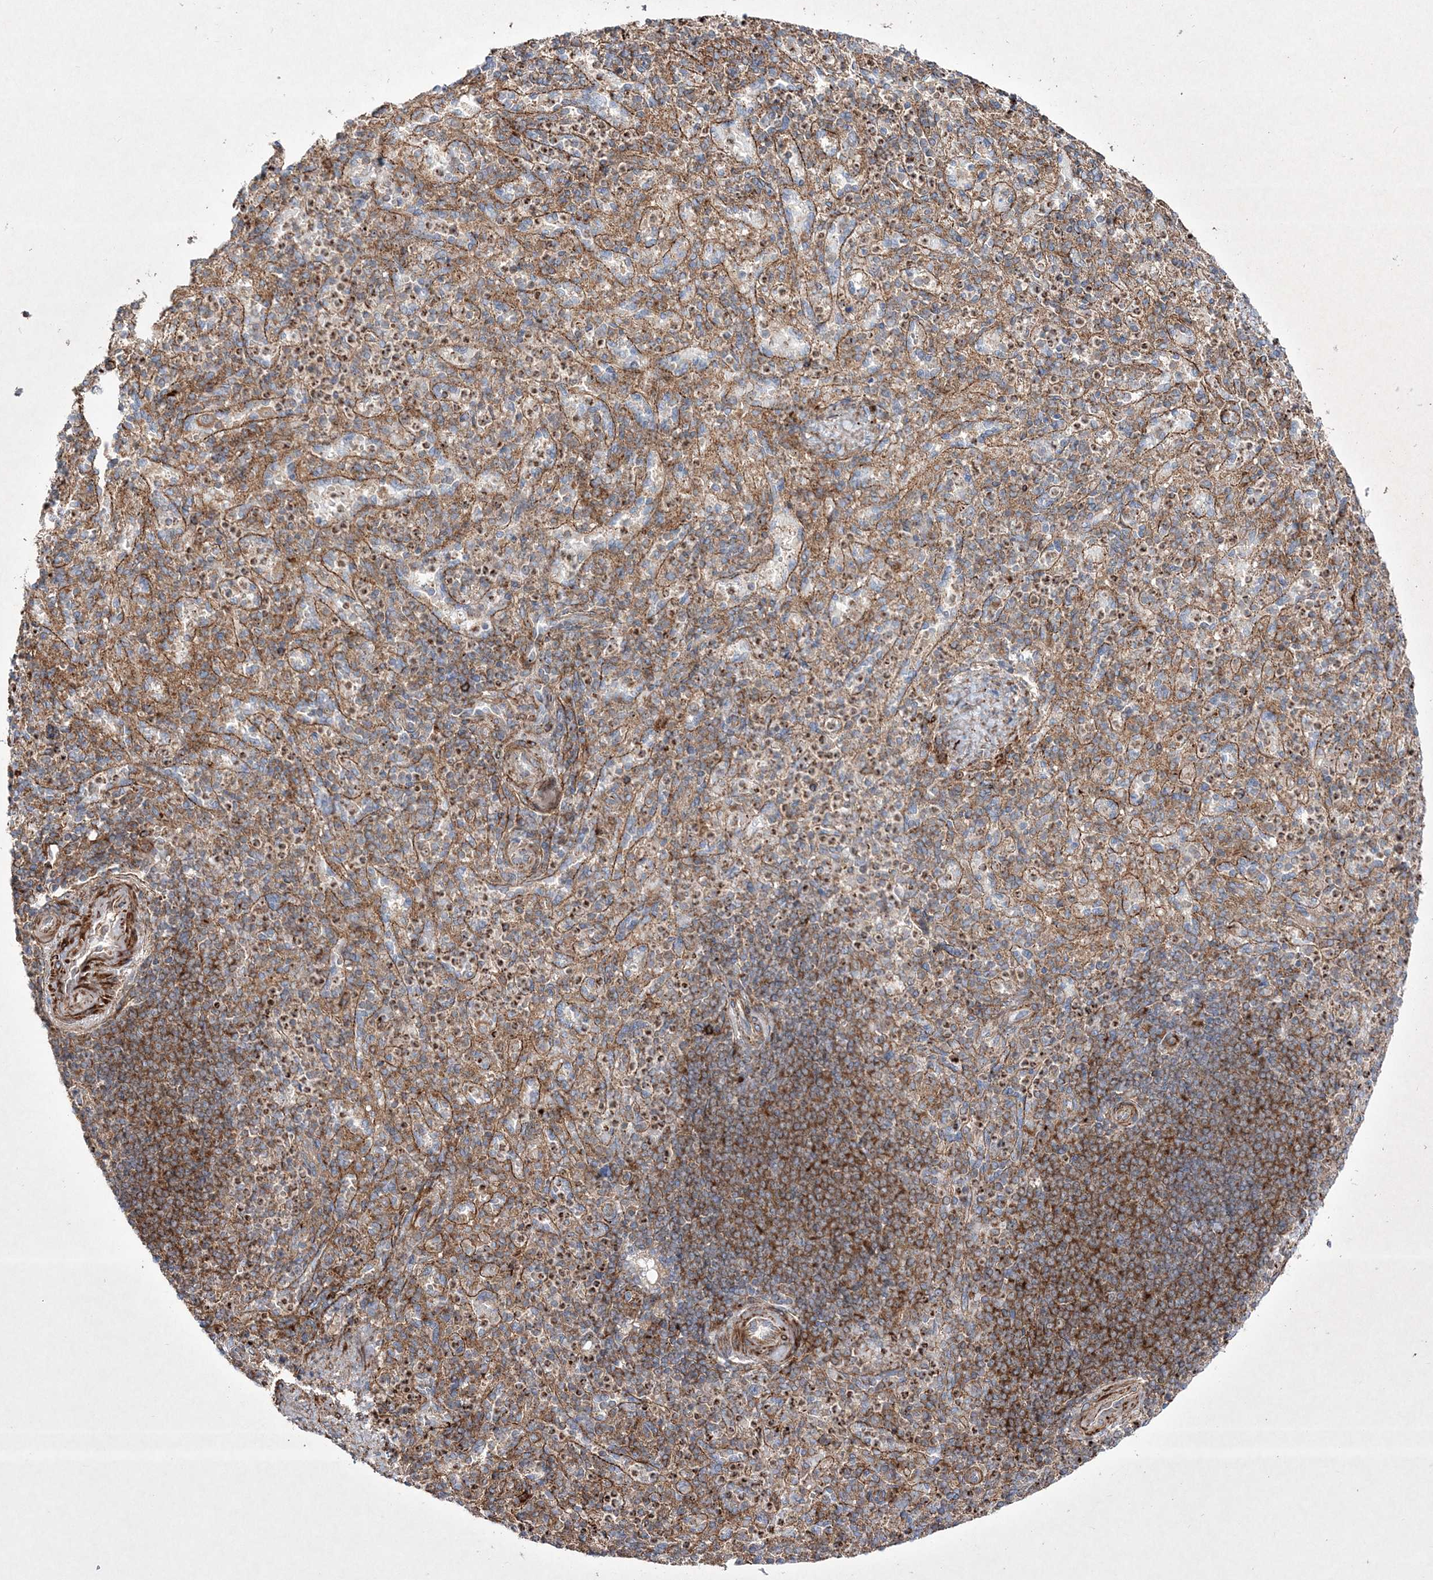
{"staining": {"intensity": "strong", "quantity": "25%-75%", "location": "cytoplasmic/membranous"}, "tissue": "spleen", "cell_type": "Cells in red pulp", "image_type": "normal", "snomed": [{"axis": "morphology", "description": "Normal tissue, NOS"}, {"axis": "topography", "description": "Spleen"}], "caption": "Protein analysis of unremarkable spleen demonstrates strong cytoplasmic/membranous positivity in about 25%-75% of cells in red pulp.", "gene": "RICTOR", "patient": {"sex": "female", "age": 74}}